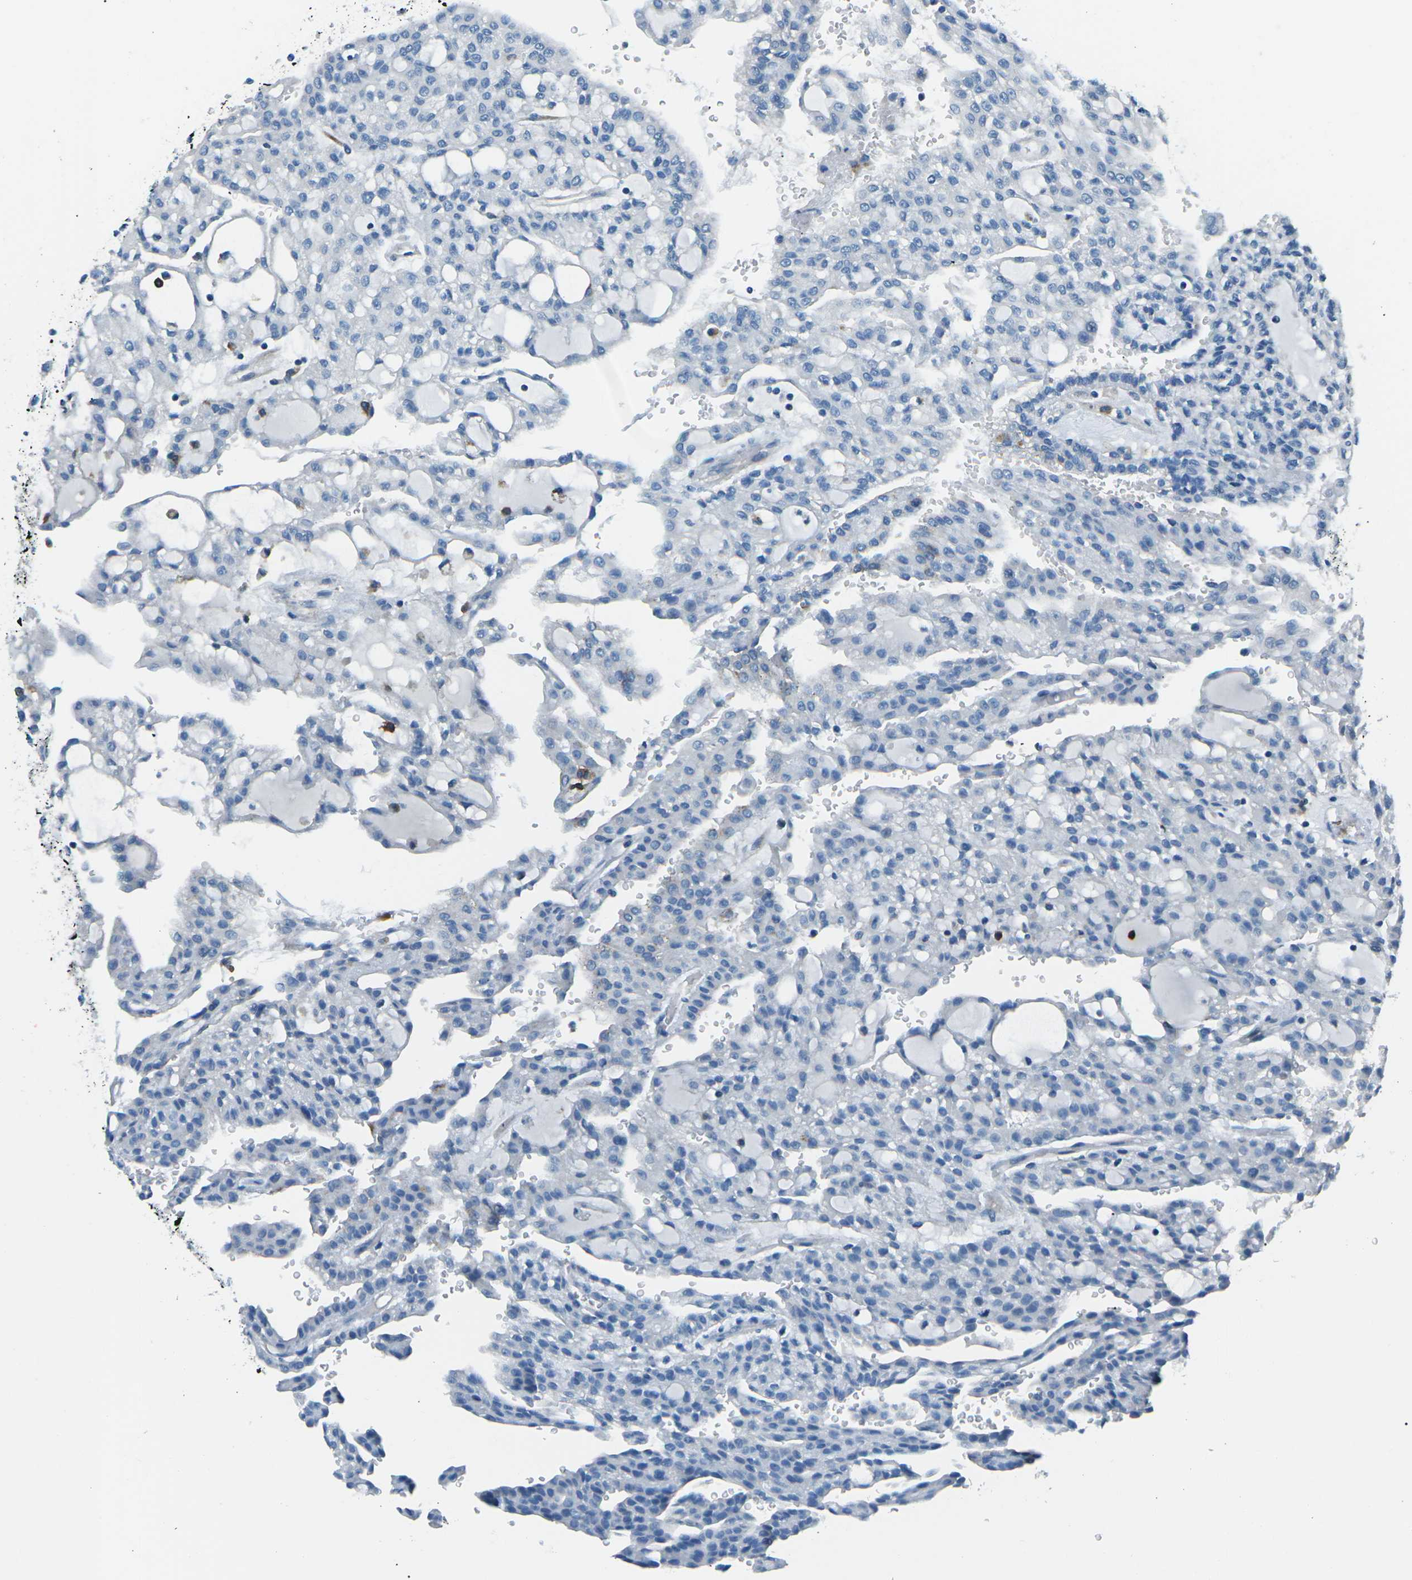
{"staining": {"intensity": "negative", "quantity": "none", "location": "none"}, "tissue": "renal cancer", "cell_type": "Tumor cells", "image_type": "cancer", "snomed": [{"axis": "morphology", "description": "Adenocarcinoma, NOS"}, {"axis": "topography", "description": "Kidney"}], "caption": "Immunohistochemical staining of renal cancer (adenocarcinoma) demonstrates no significant staining in tumor cells.", "gene": "CD1D", "patient": {"sex": "male", "age": 63}}